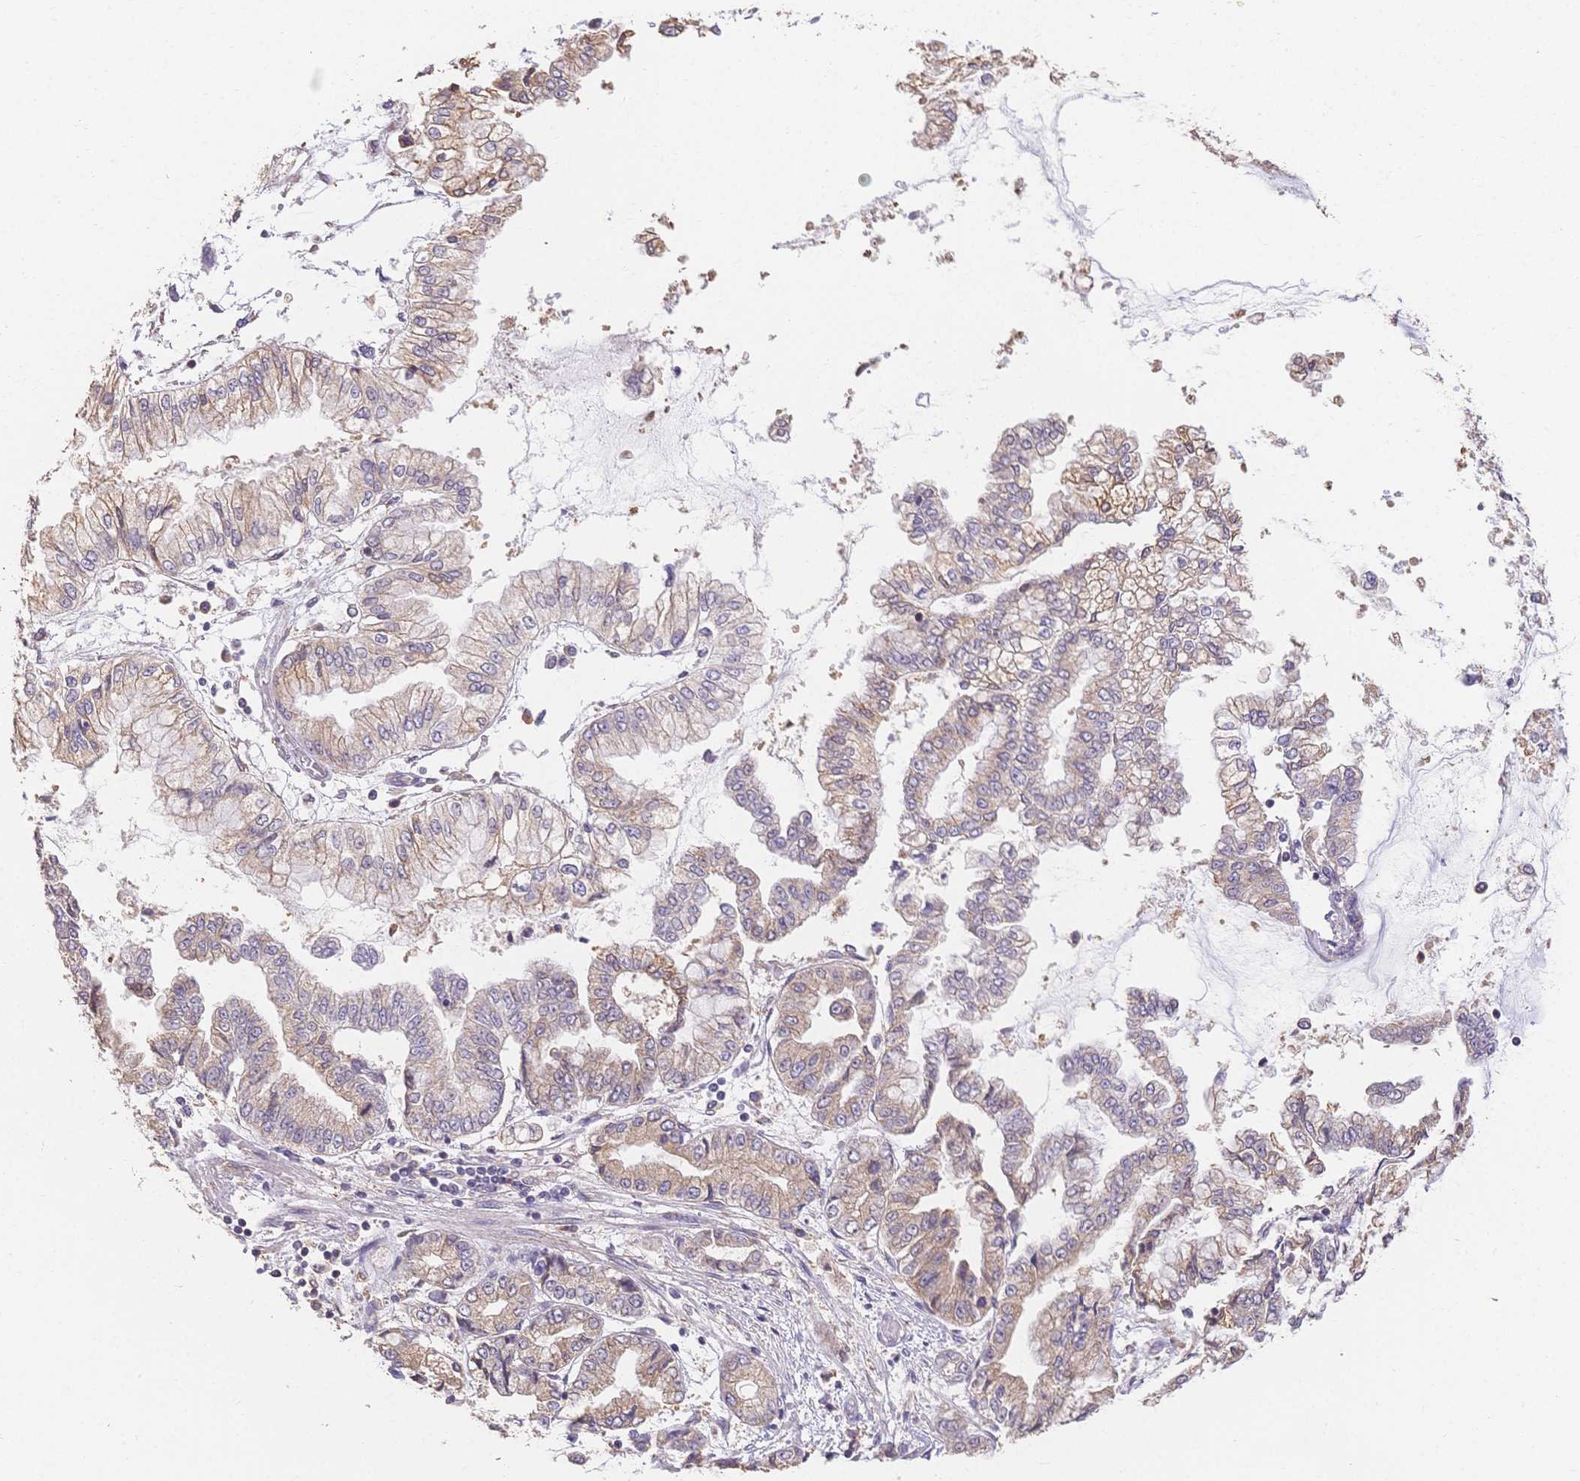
{"staining": {"intensity": "weak", "quantity": "25%-75%", "location": "cytoplasmic/membranous"}, "tissue": "stomach cancer", "cell_type": "Tumor cells", "image_type": "cancer", "snomed": [{"axis": "morphology", "description": "Adenocarcinoma, NOS"}, {"axis": "topography", "description": "Stomach, upper"}], "caption": "Adenocarcinoma (stomach) stained for a protein (brown) reveals weak cytoplasmic/membranous positive expression in about 25%-75% of tumor cells.", "gene": "HS3ST5", "patient": {"sex": "female", "age": 74}}